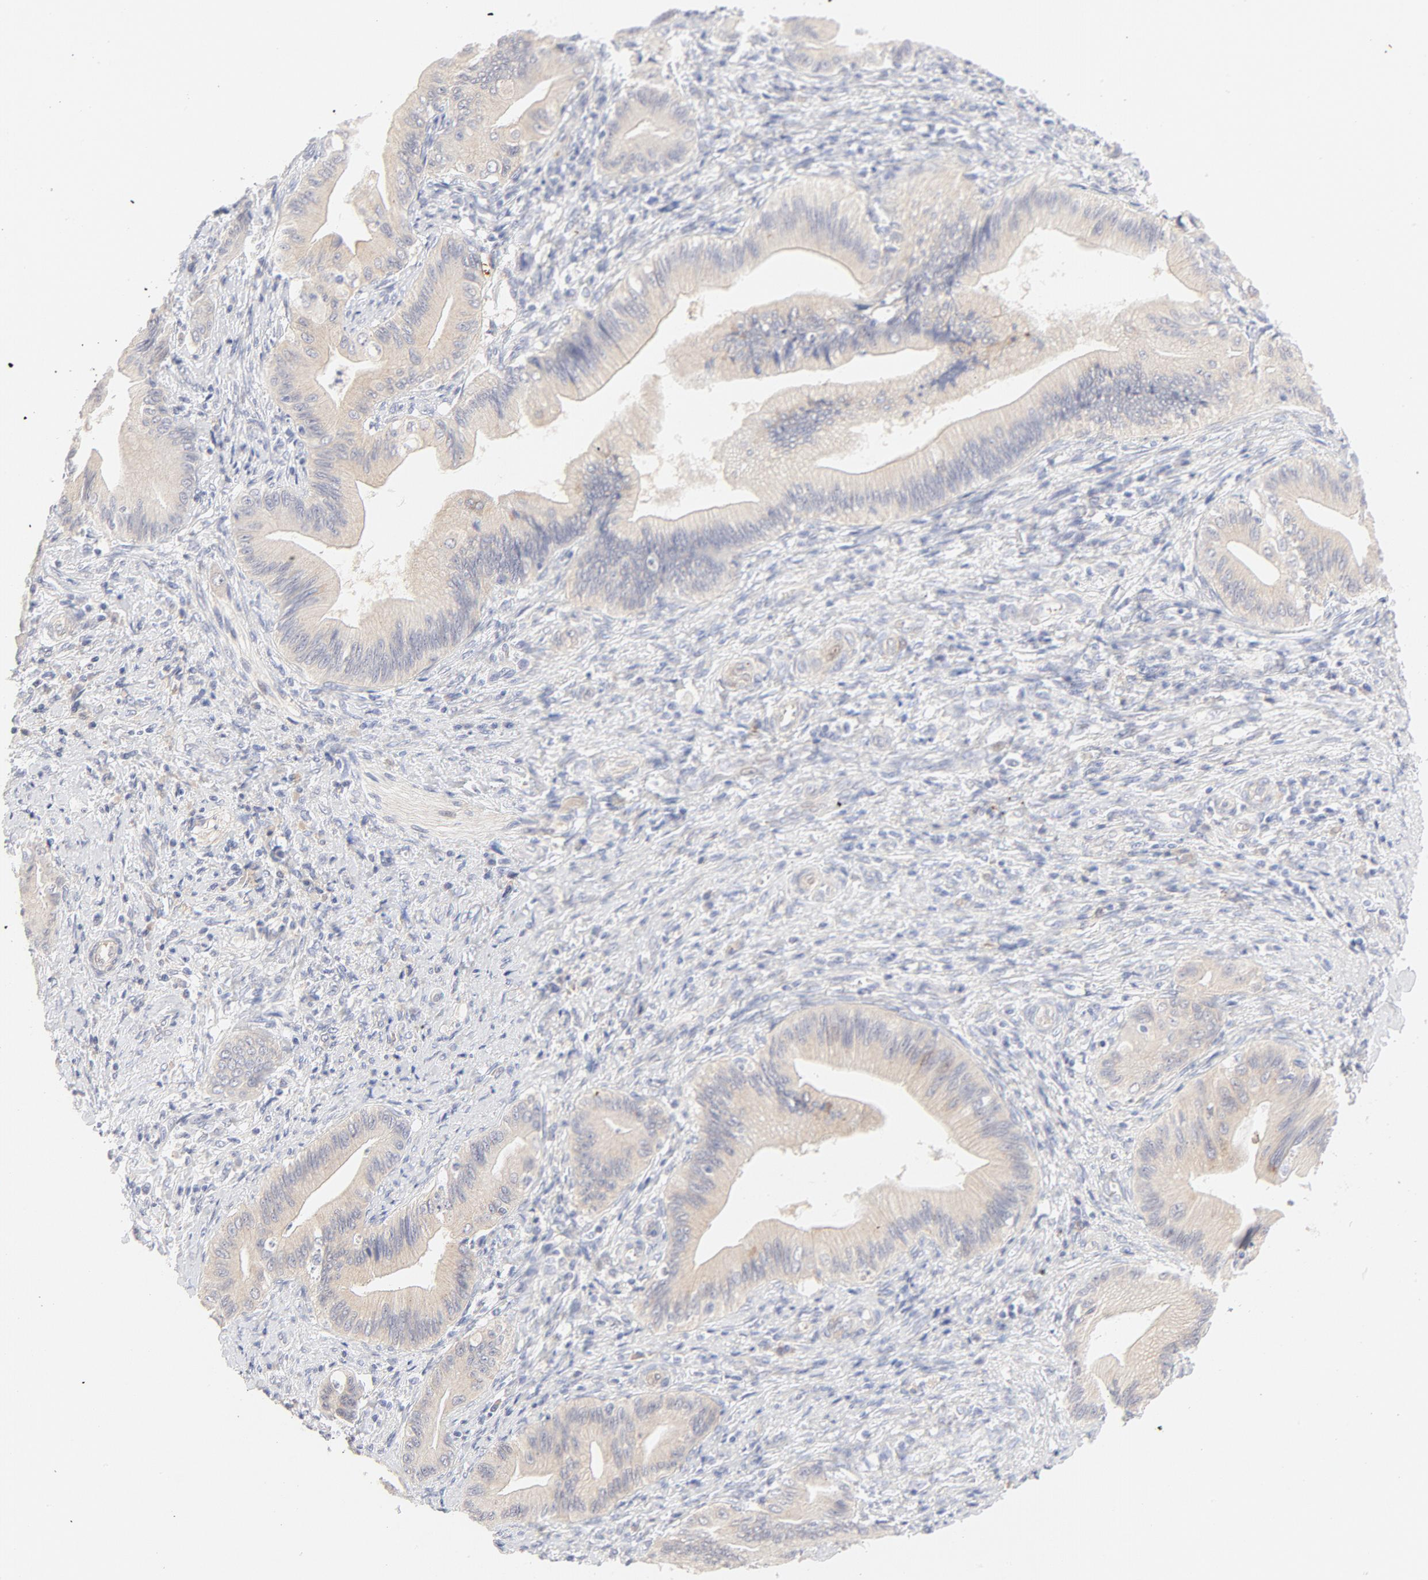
{"staining": {"intensity": "weak", "quantity": "<25%", "location": "cytoplasmic/membranous"}, "tissue": "liver cancer", "cell_type": "Tumor cells", "image_type": "cancer", "snomed": [{"axis": "morphology", "description": "Cholangiocarcinoma"}, {"axis": "topography", "description": "Liver"}], "caption": "Immunohistochemical staining of liver cancer (cholangiocarcinoma) reveals no significant expression in tumor cells.", "gene": "NKX2-2", "patient": {"sex": "male", "age": 58}}